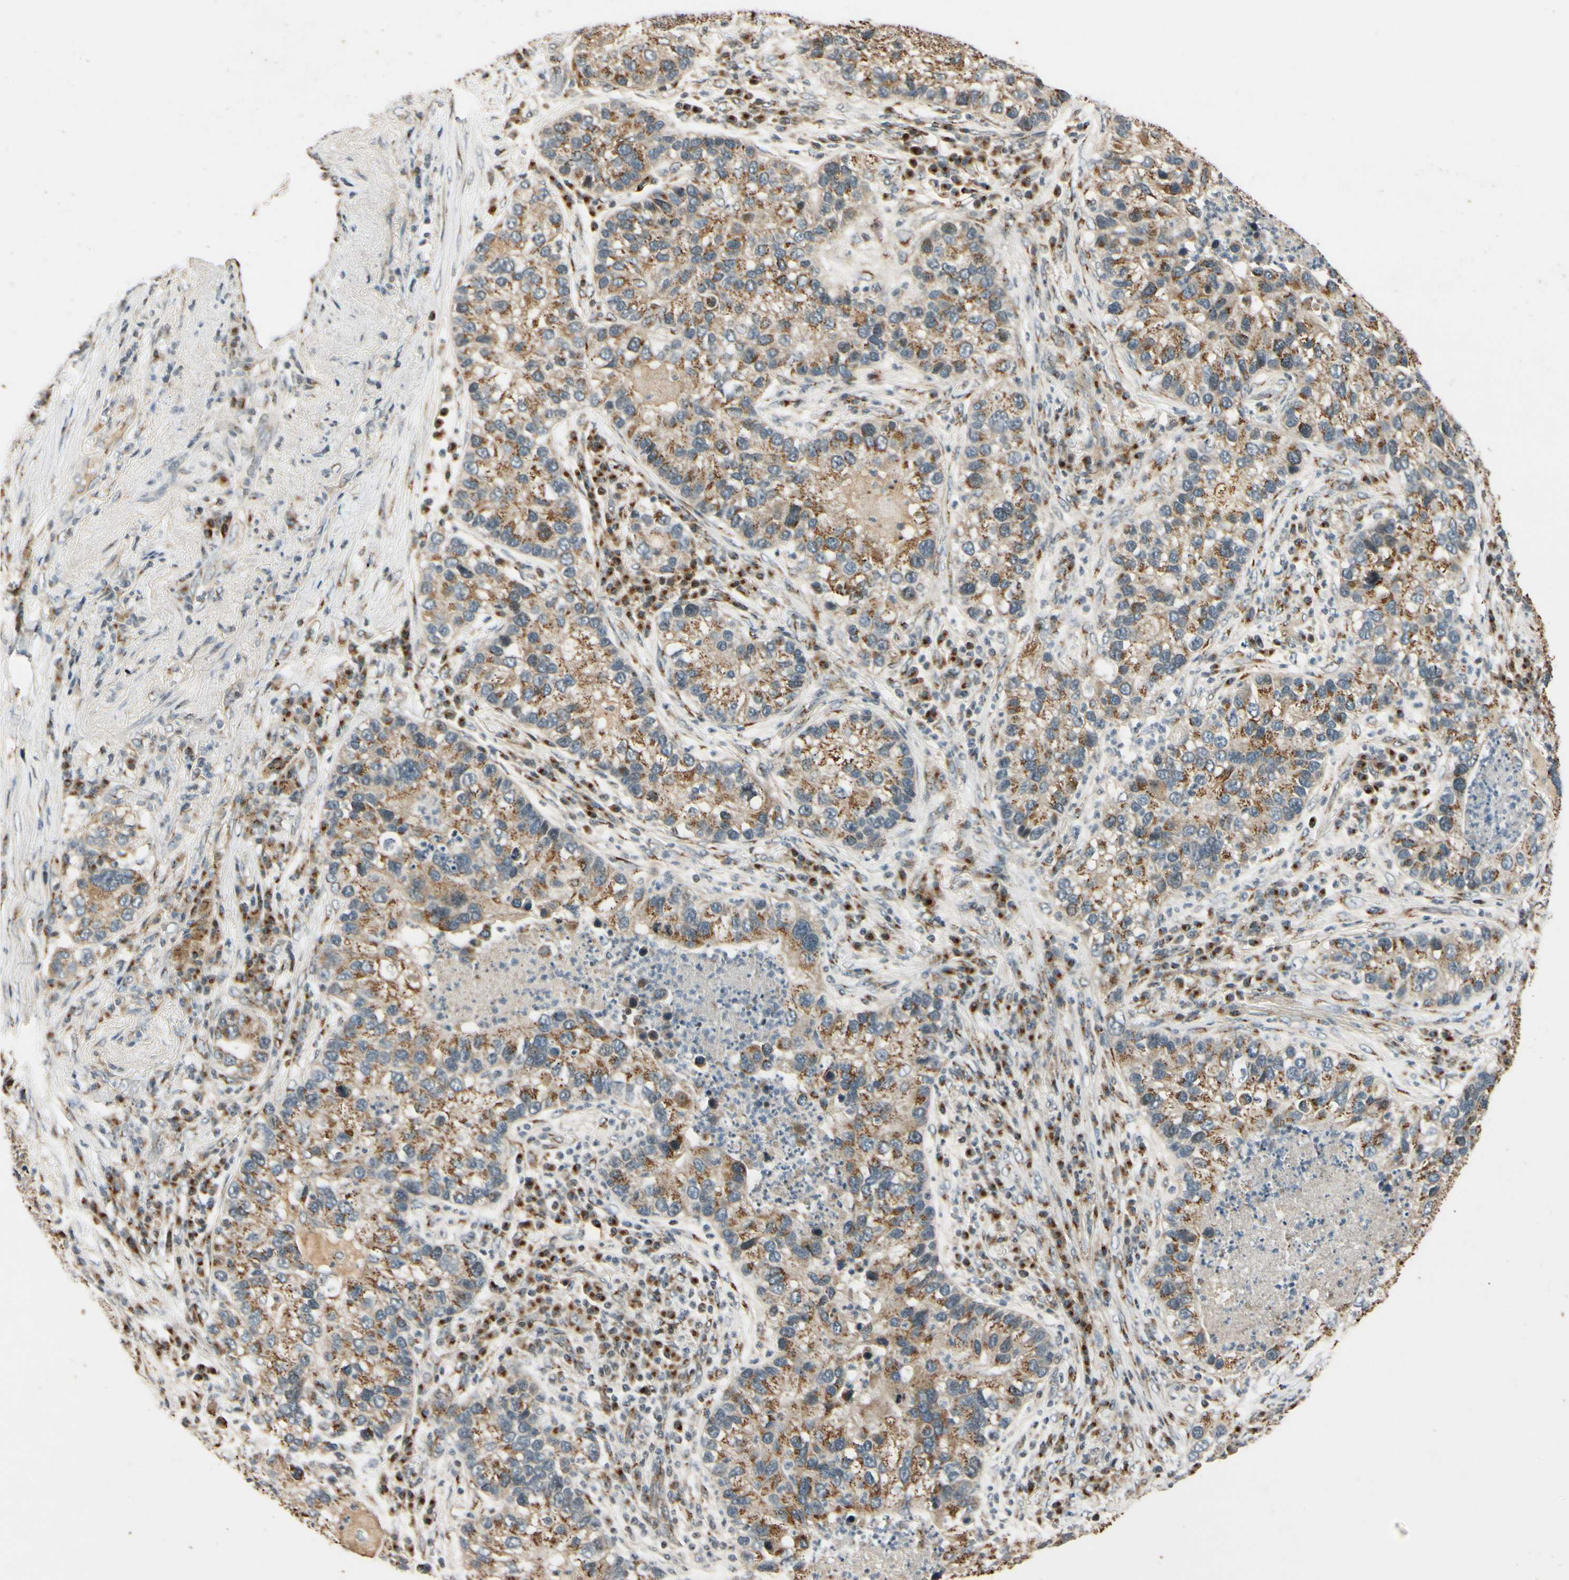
{"staining": {"intensity": "weak", "quantity": ">75%", "location": "cytoplasmic/membranous"}, "tissue": "lung cancer", "cell_type": "Tumor cells", "image_type": "cancer", "snomed": [{"axis": "morphology", "description": "Normal tissue, NOS"}, {"axis": "morphology", "description": "Adenocarcinoma, NOS"}, {"axis": "topography", "description": "Bronchus"}, {"axis": "topography", "description": "Lung"}], "caption": "Lung adenocarcinoma tissue reveals weak cytoplasmic/membranous expression in about >75% of tumor cells, visualized by immunohistochemistry.", "gene": "NEO1", "patient": {"sex": "male", "age": 54}}